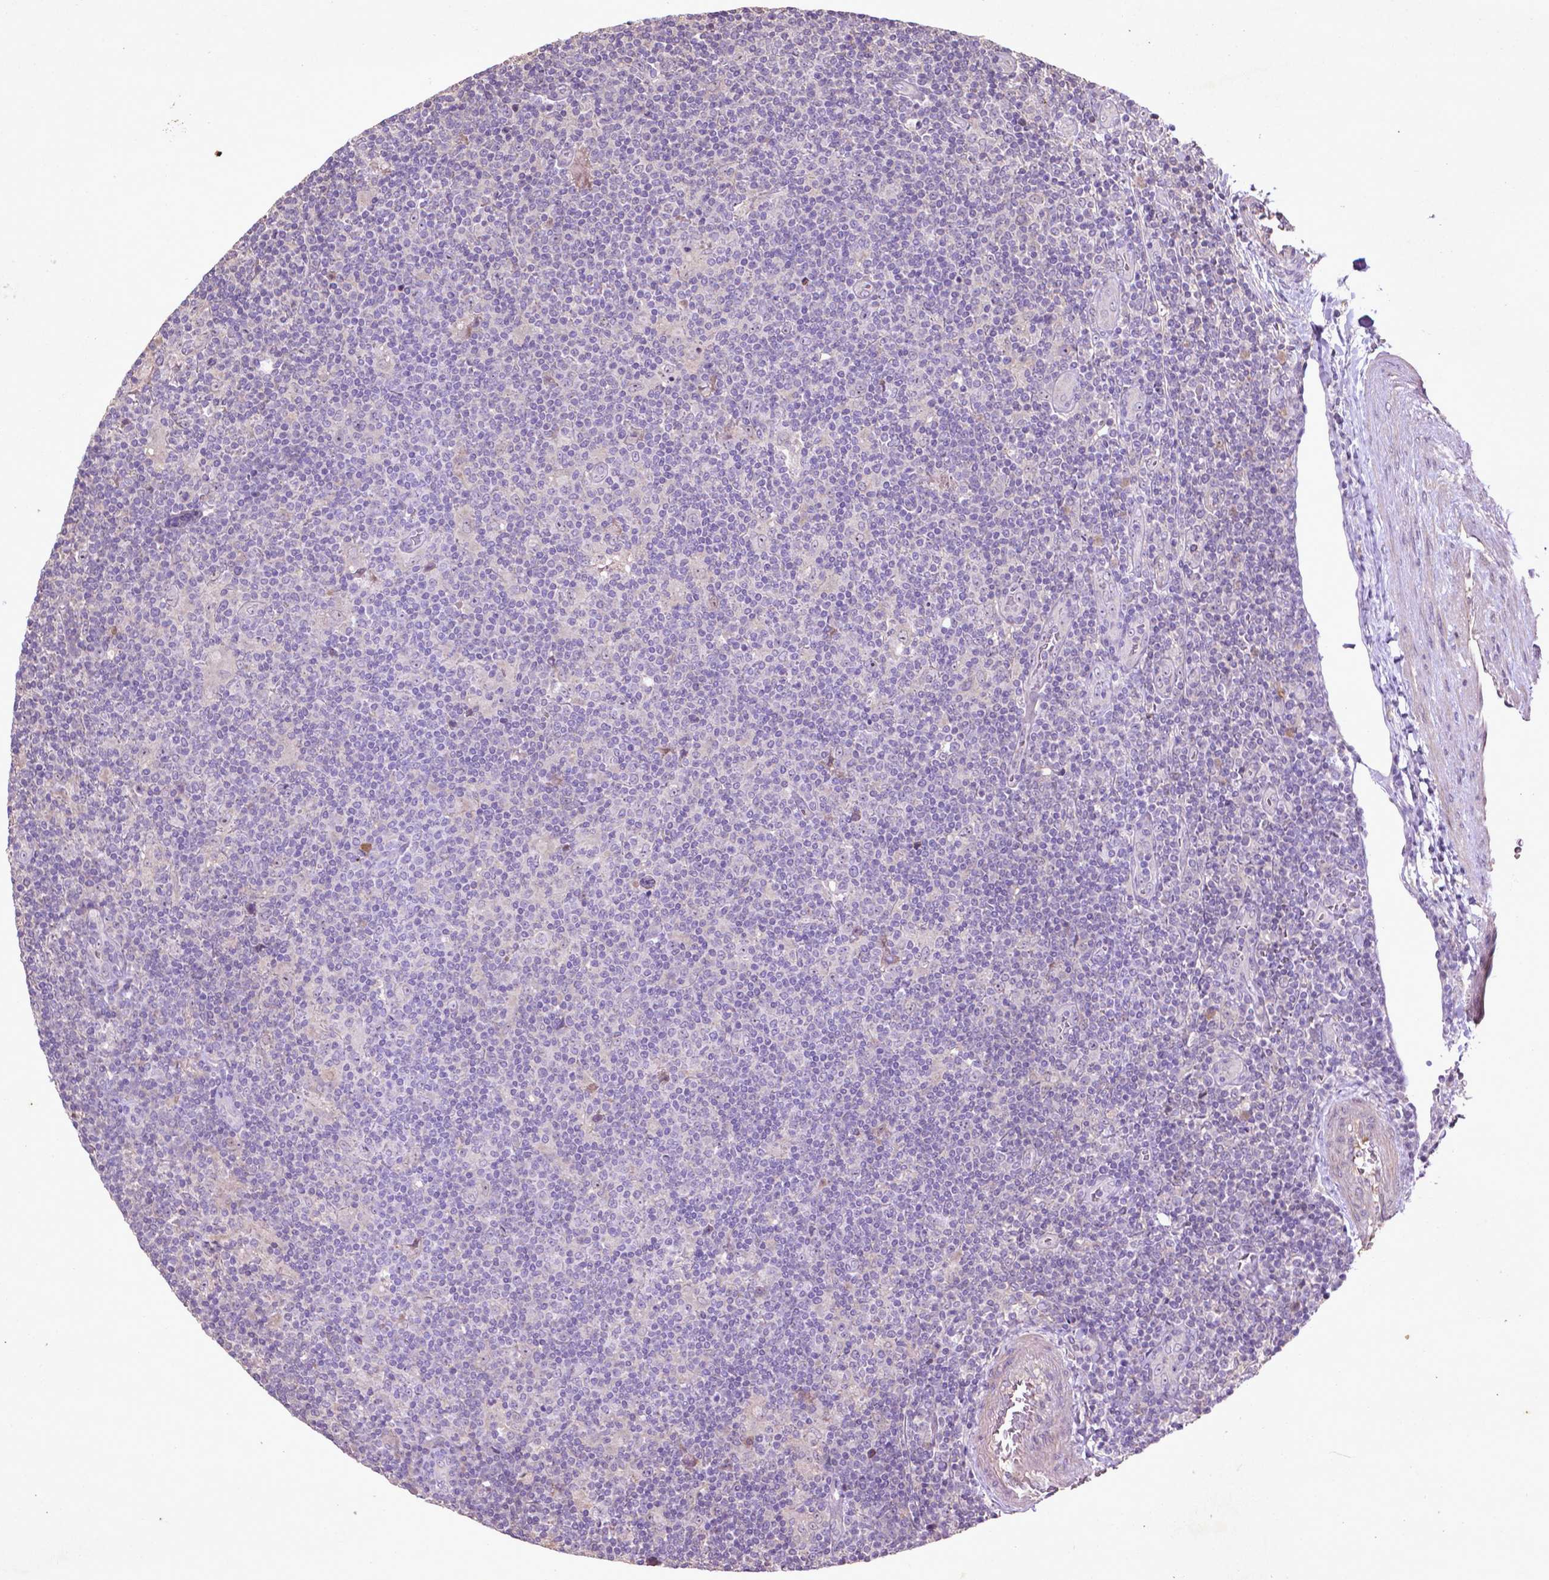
{"staining": {"intensity": "negative", "quantity": "none", "location": "none"}, "tissue": "lymphoma", "cell_type": "Tumor cells", "image_type": "cancer", "snomed": [{"axis": "morphology", "description": "Hodgkin's disease, NOS"}, {"axis": "topography", "description": "Lymph node"}], "caption": "High power microscopy photomicrograph of an immunohistochemistry (IHC) histopathology image of Hodgkin's disease, revealing no significant positivity in tumor cells.", "gene": "COQ2", "patient": {"sex": "male", "age": 40}}